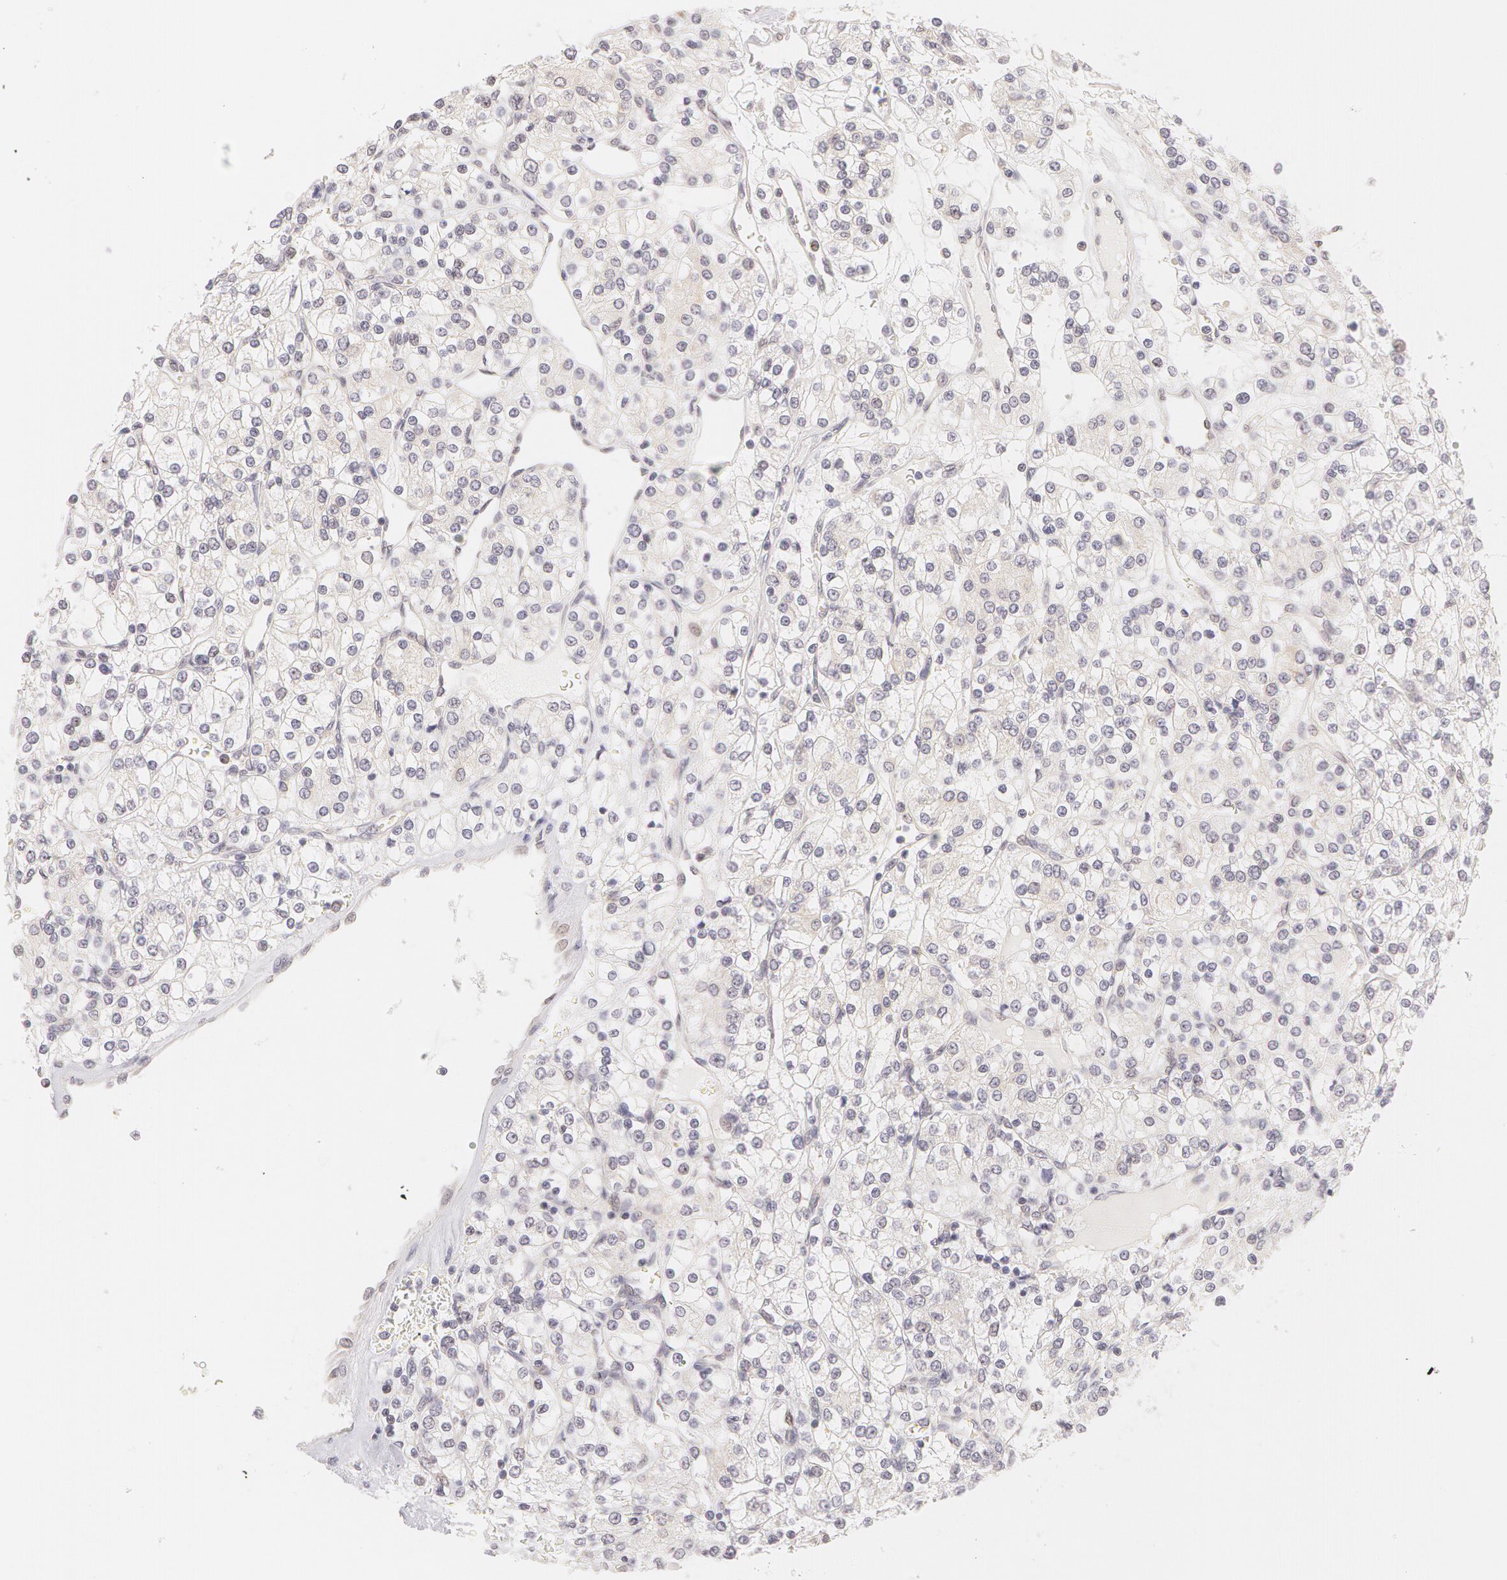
{"staining": {"intensity": "negative", "quantity": "none", "location": "none"}, "tissue": "renal cancer", "cell_type": "Tumor cells", "image_type": "cancer", "snomed": [{"axis": "morphology", "description": "Adenocarcinoma, NOS"}, {"axis": "topography", "description": "Kidney"}], "caption": "A high-resolution micrograph shows IHC staining of renal adenocarcinoma, which exhibits no significant expression in tumor cells.", "gene": "ZNF597", "patient": {"sex": "female", "age": 62}}